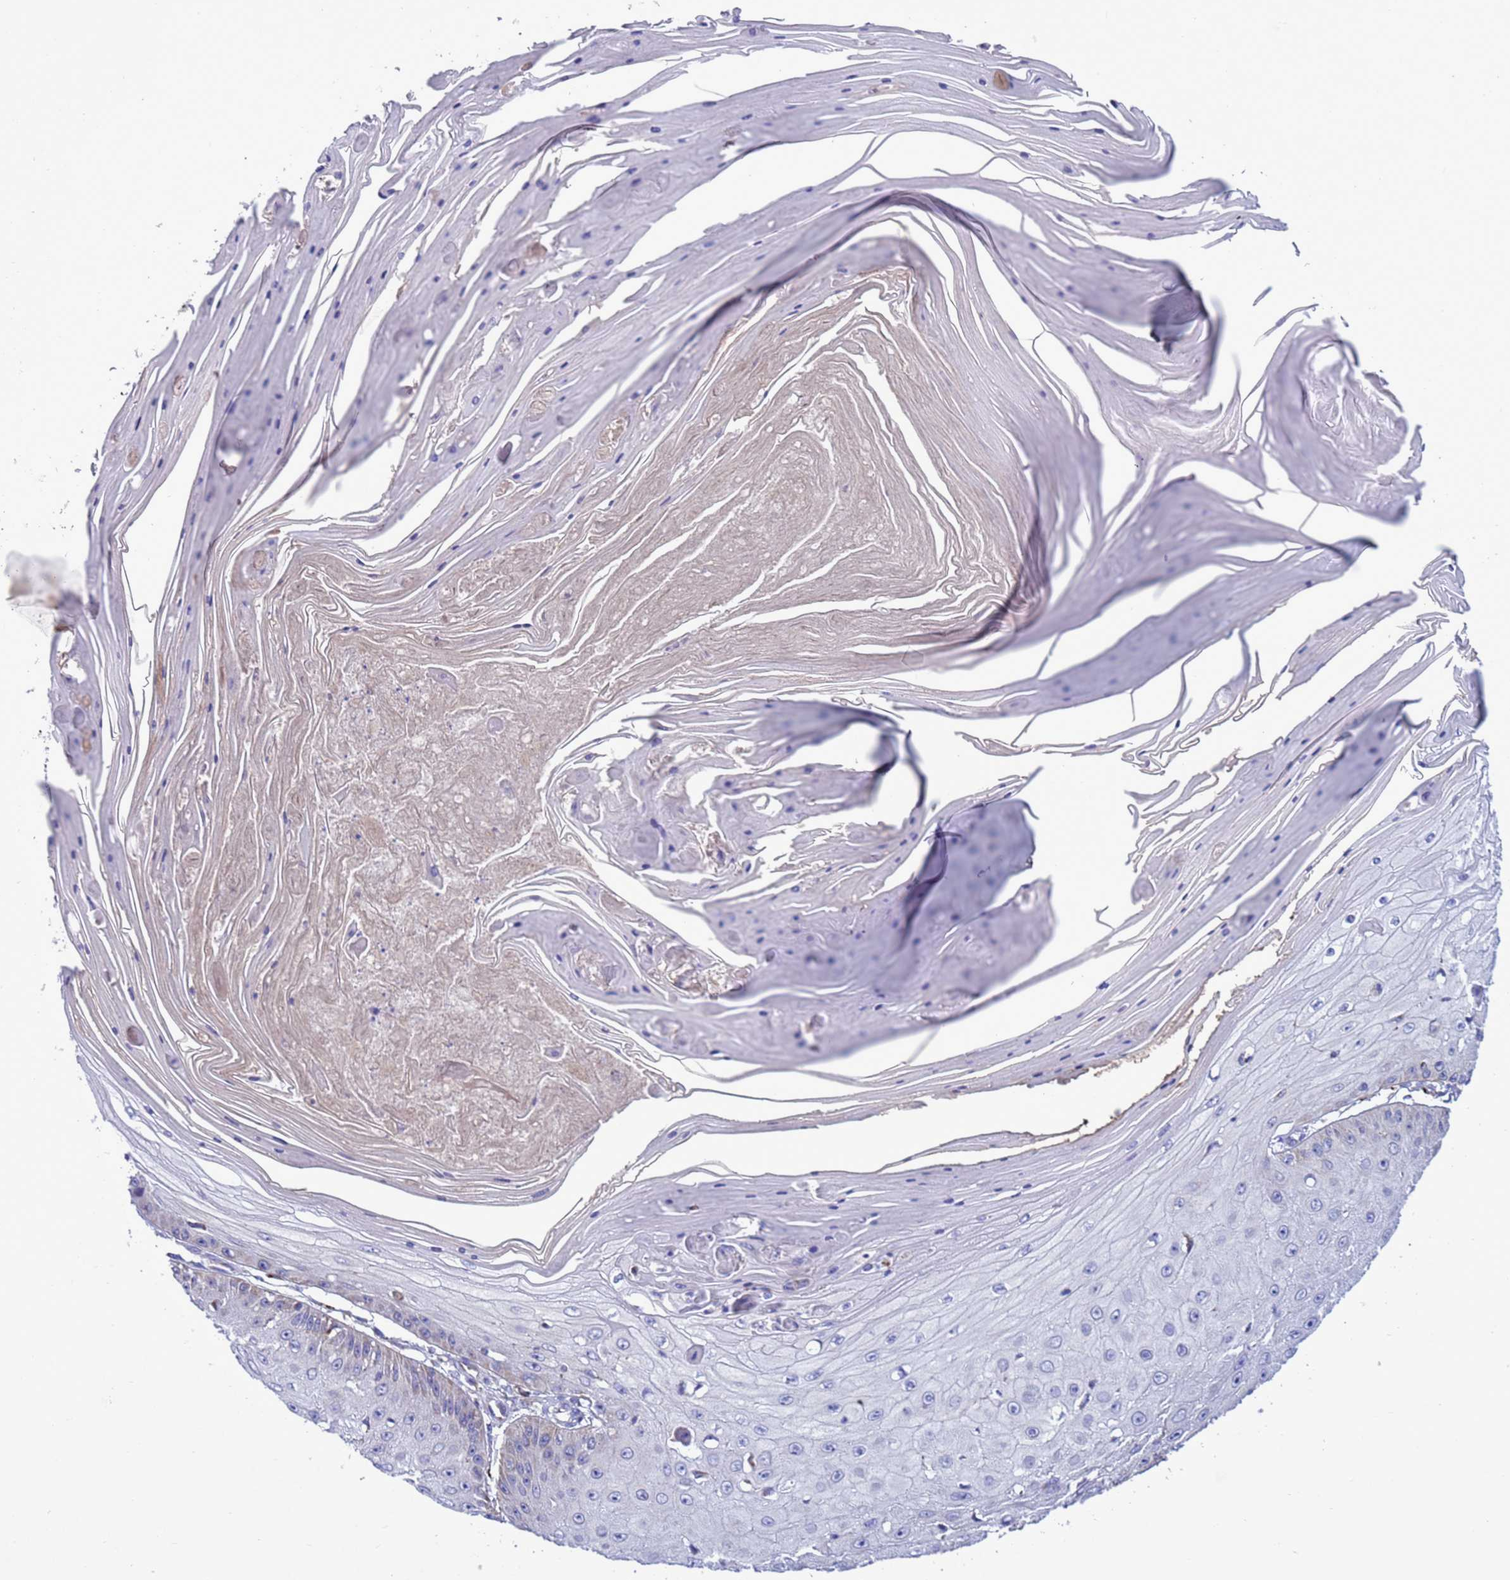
{"staining": {"intensity": "weak", "quantity": "<25%", "location": "cytoplasmic/membranous"}, "tissue": "skin cancer", "cell_type": "Tumor cells", "image_type": "cancer", "snomed": [{"axis": "morphology", "description": "Squamous cell carcinoma, NOS"}, {"axis": "topography", "description": "Skin"}], "caption": "IHC image of neoplastic tissue: skin cancer (squamous cell carcinoma) stained with DAB (3,3'-diaminobenzidine) displays no significant protein staining in tumor cells.", "gene": "CCDC191", "patient": {"sex": "male", "age": 70}}